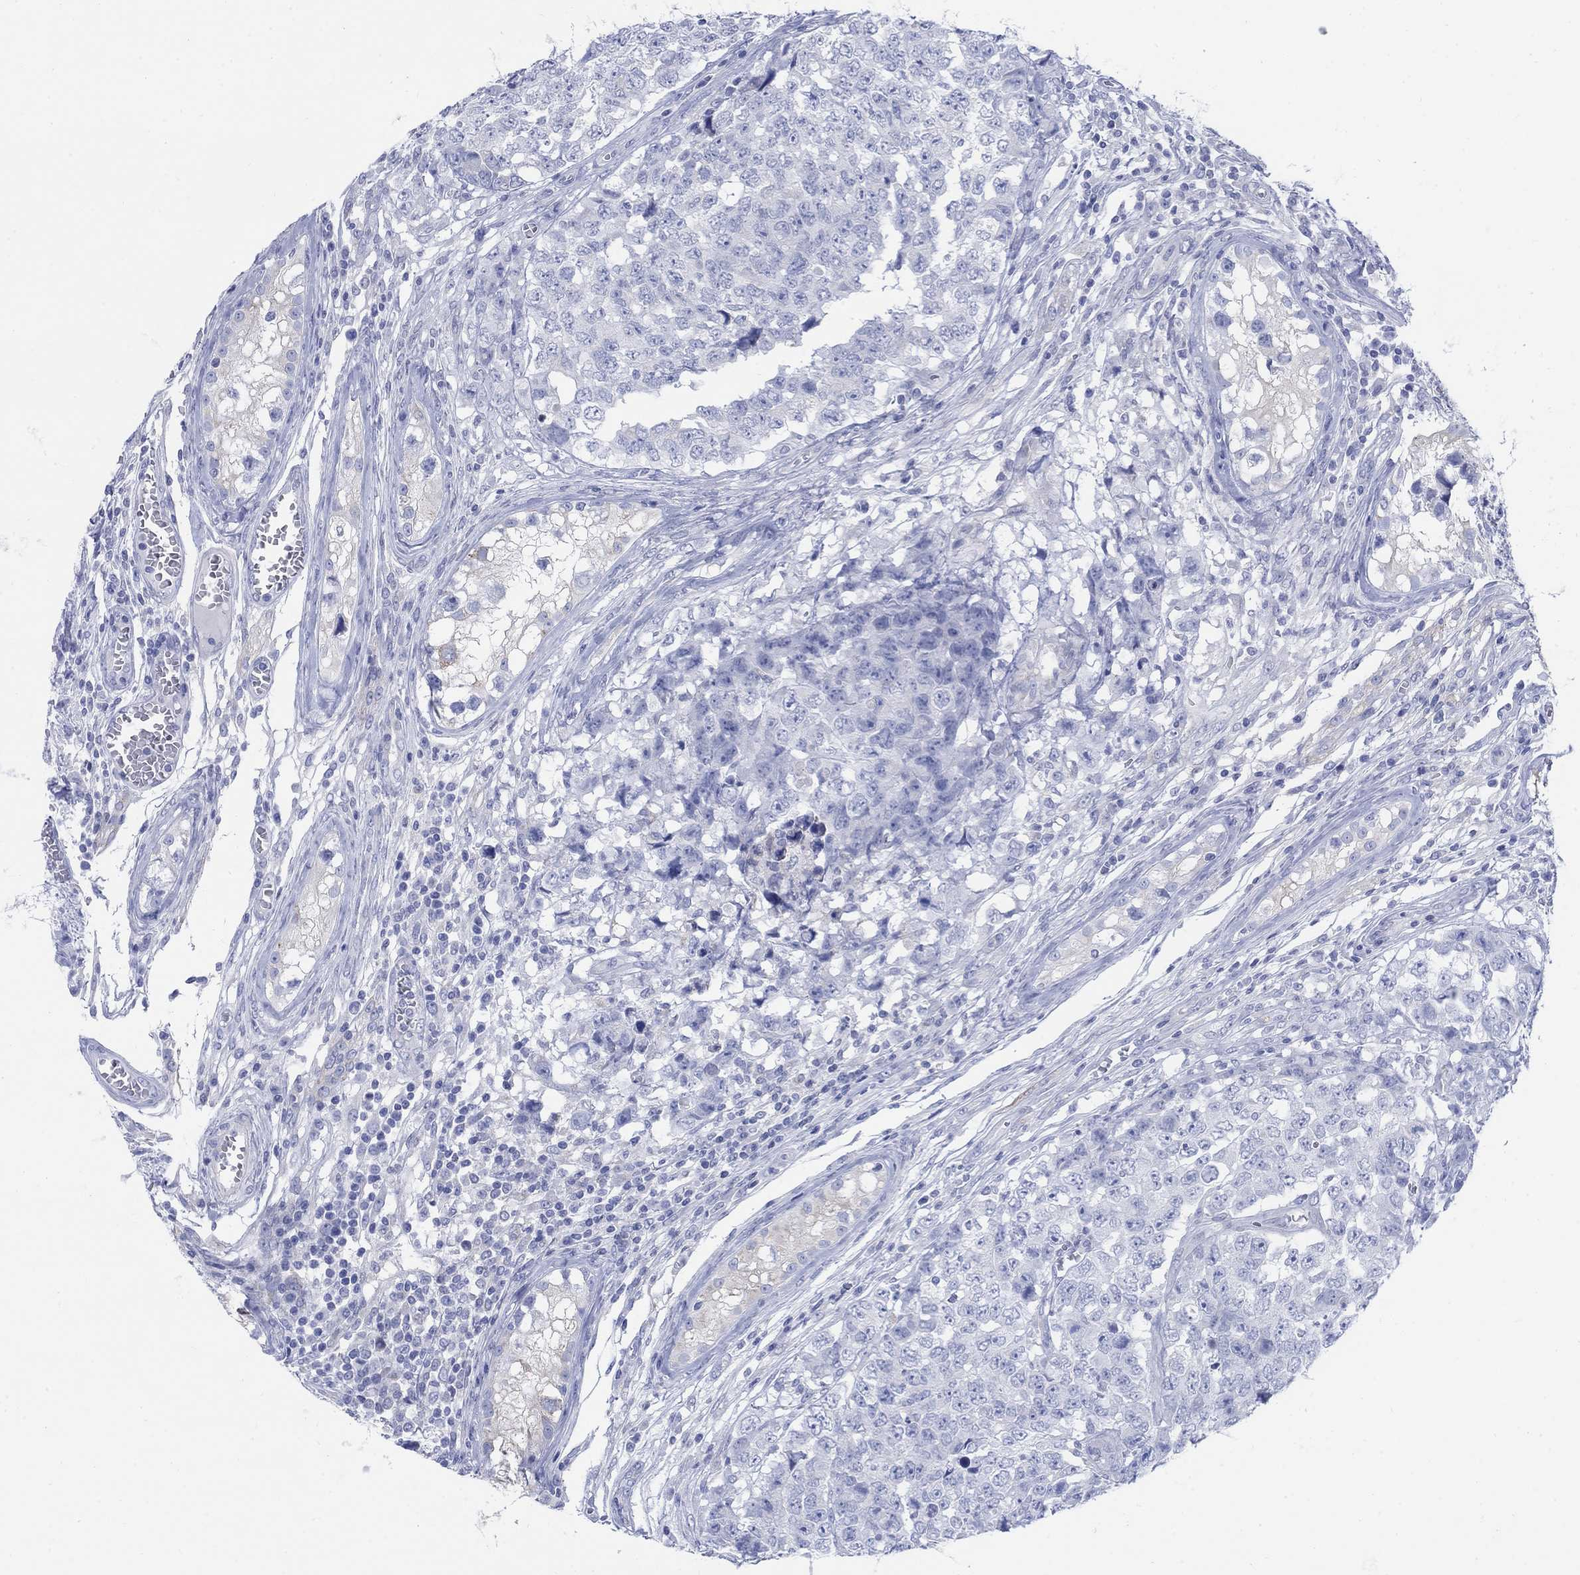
{"staining": {"intensity": "negative", "quantity": "none", "location": "none"}, "tissue": "testis cancer", "cell_type": "Tumor cells", "image_type": "cancer", "snomed": [{"axis": "morphology", "description": "Carcinoma, Embryonal, NOS"}, {"axis": "topography", "description": "Testis"}], "caption": "DAB (3,3'-diaminobenzidine) immunohistochemical staining of human testis cancer demonstrates no significant staining in tumor cells.", "gene": "SCCPDH", "patient": {"sex": "male", "age": 23}}